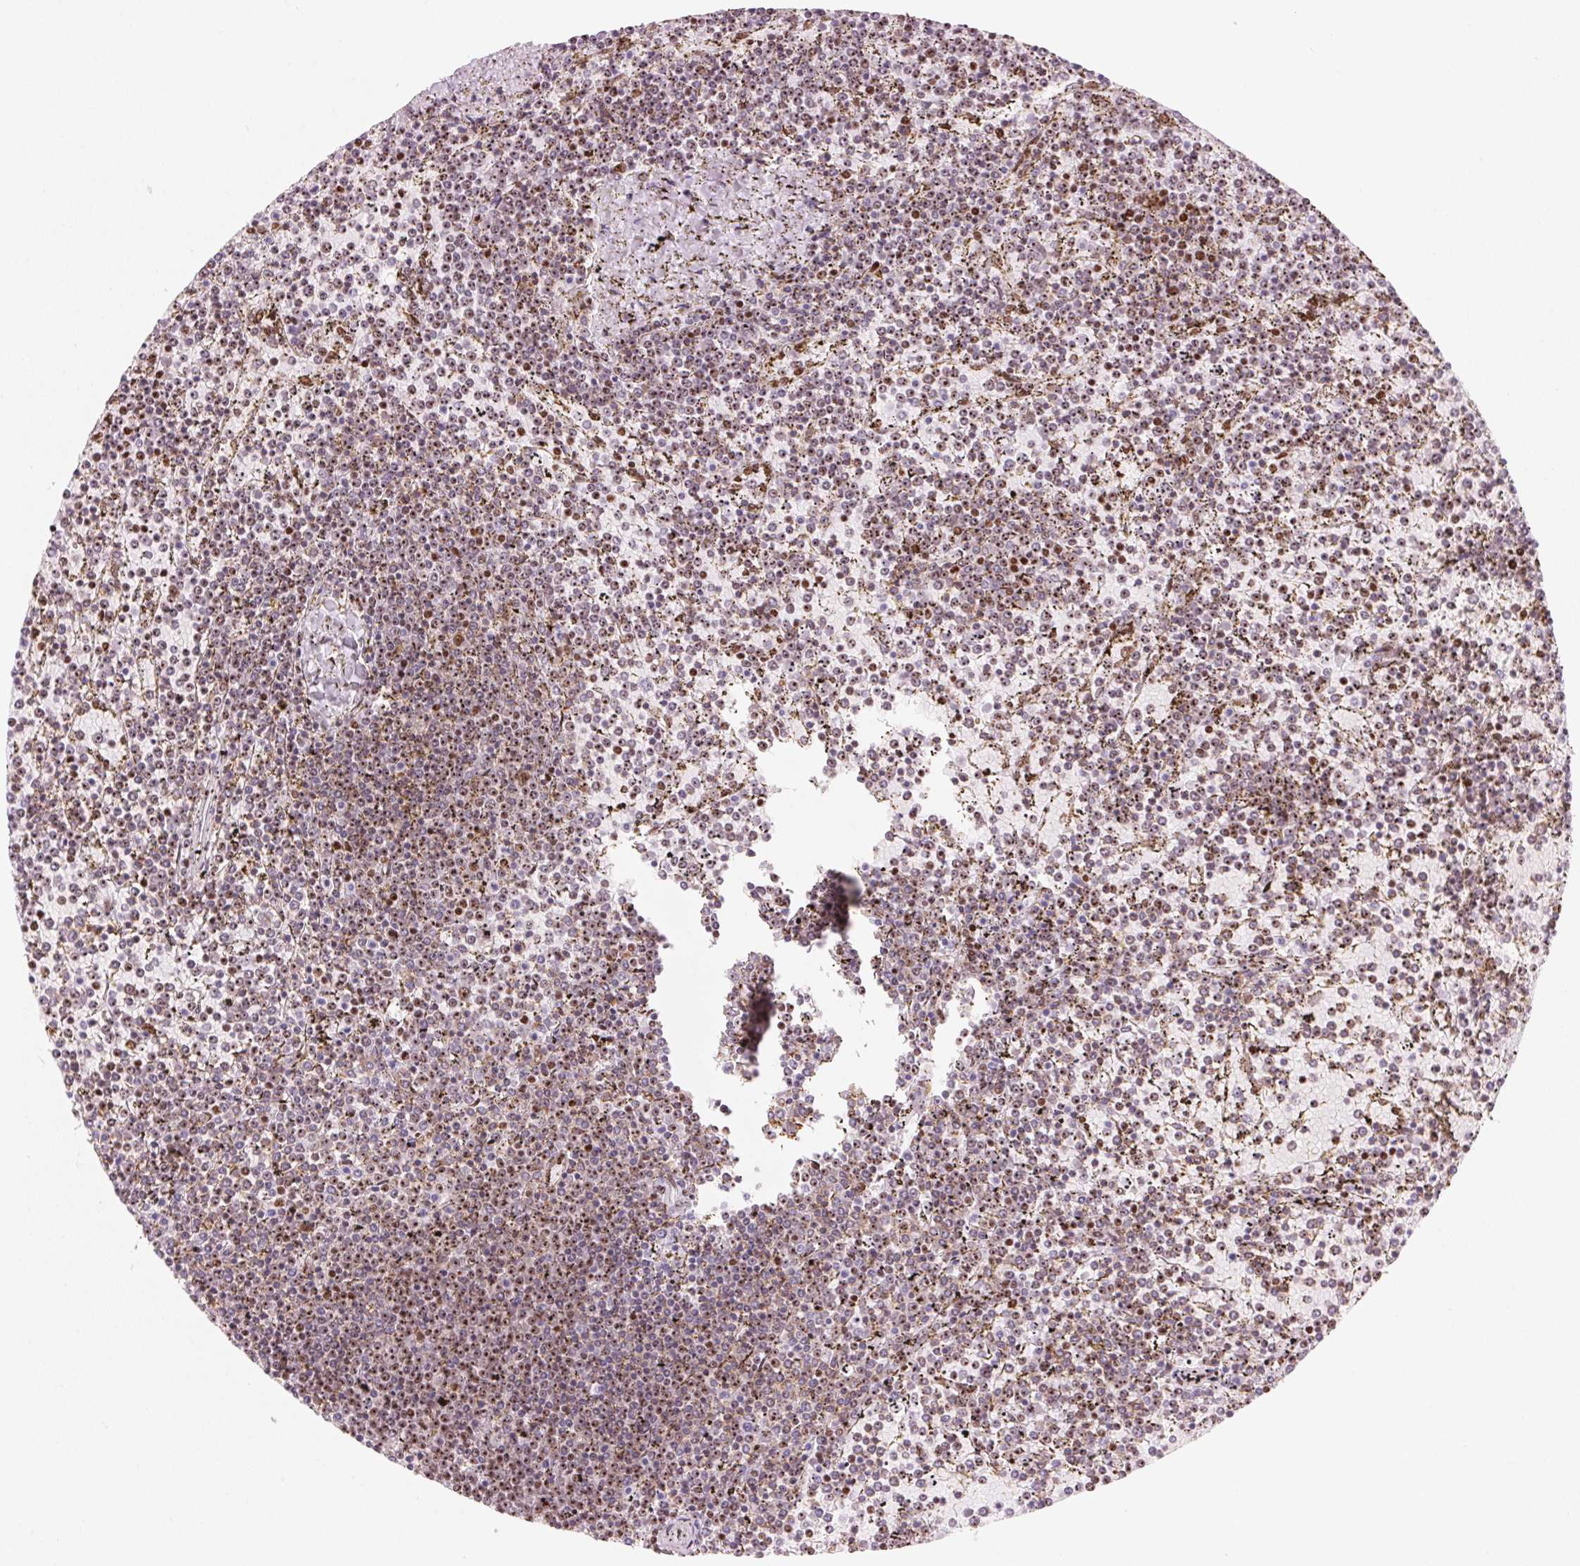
{"staining": {"intensity": "moderate", "quantity": ">75%", "location": "nuclear"}, "tissue": "lymphoma", "cell_type": "Tumor cells", "image_type": "cancer", "snomed": [{"axis": "morphology", "description": "Malignant lymphoma, non-Hodgkin's type, Low grade"}, {"axis": "topography", "description": "Spleen"}], "caption": "IHC staining of lymphoma, which shows medium levels of moderate nuclear expression in about >75% of tumor cells indicating moderate nuclear protein staining. The staining was performed using DAB (brown) for protein detection and nuclei were counterstained in hematoxylin (blue).", "gene": "NXF1", "patient": {"sex": "female", "age": 77}}